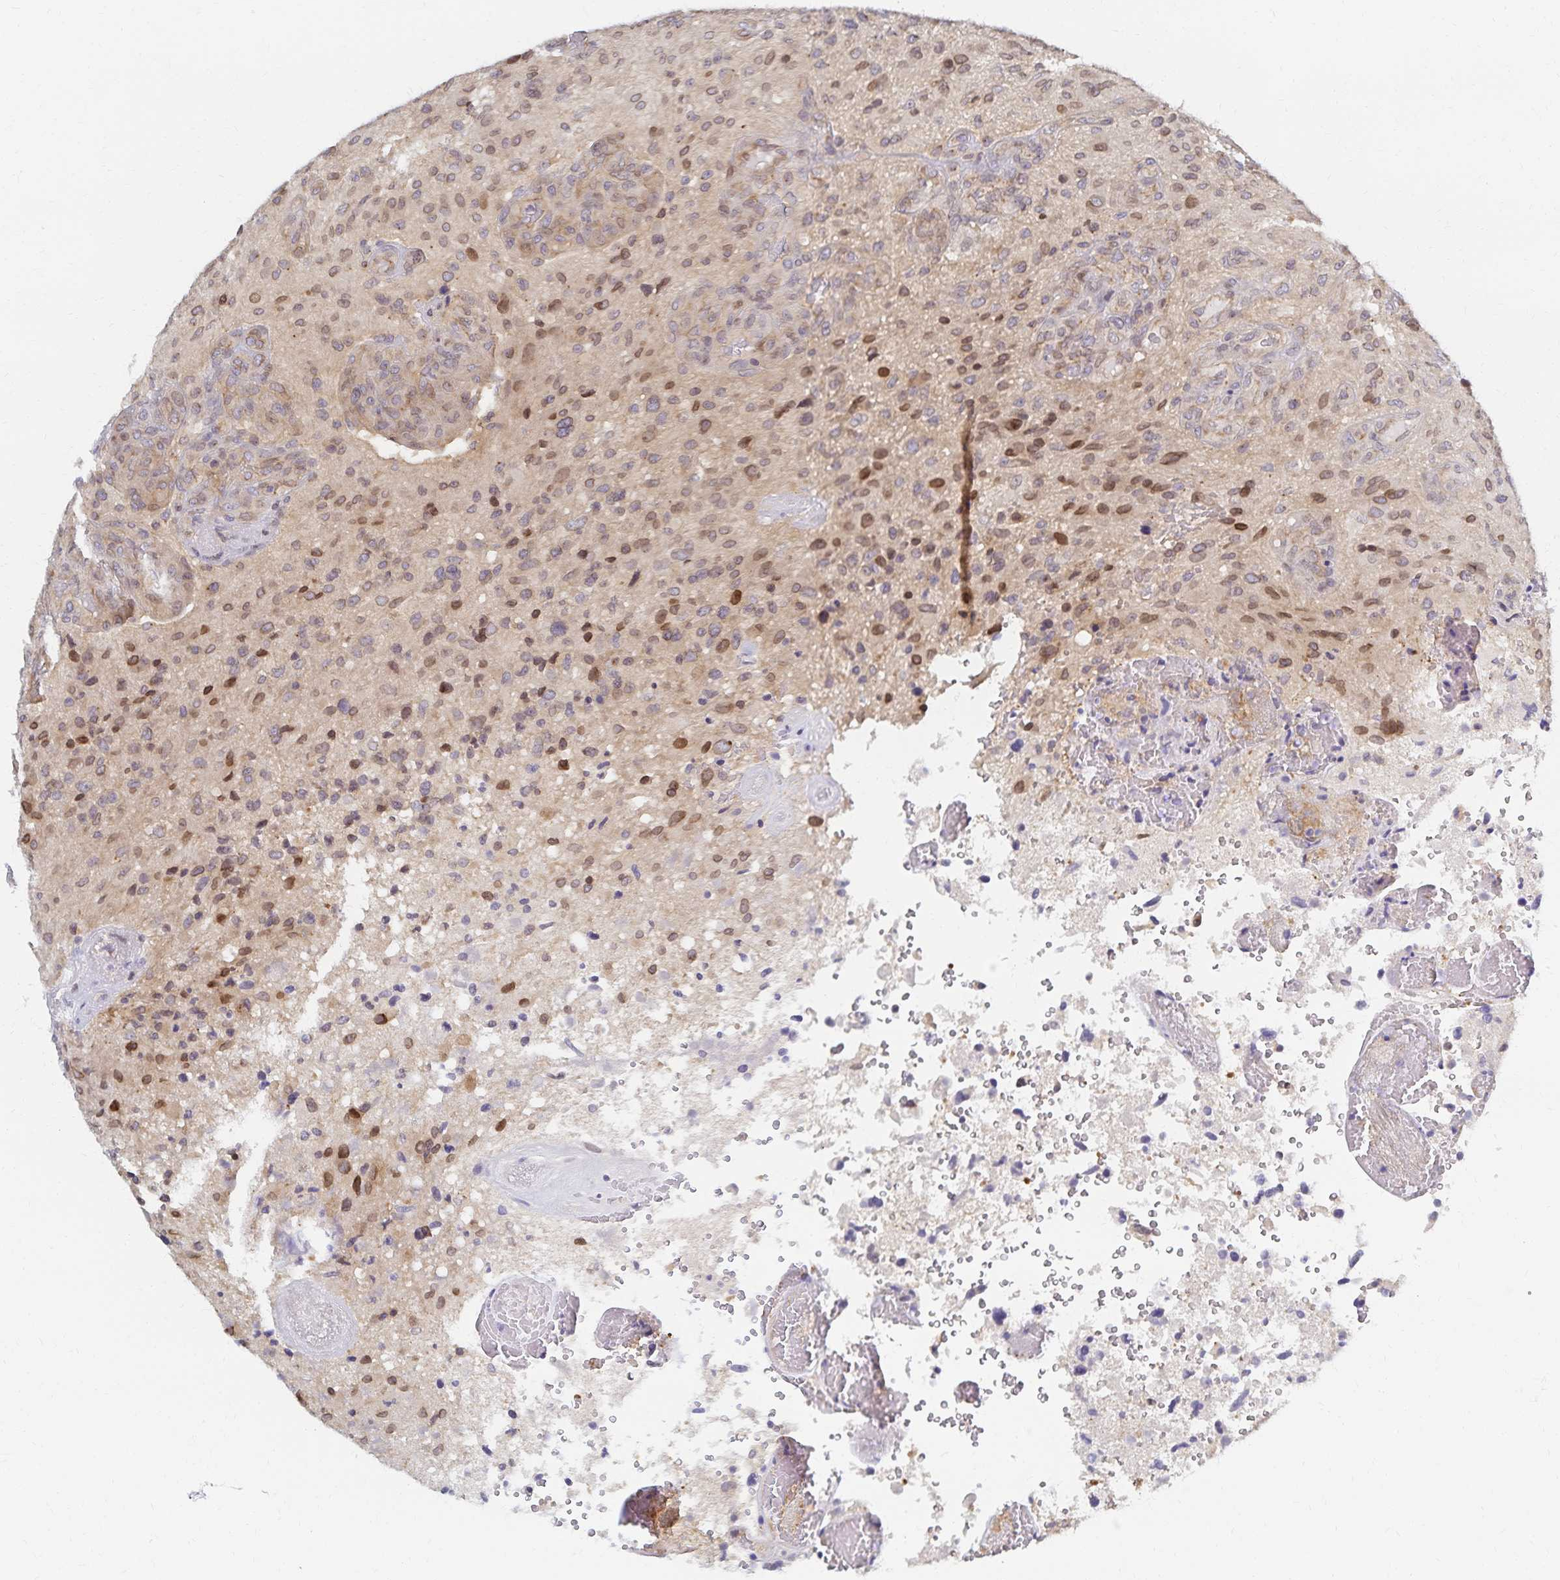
{"staining": {"intensity": "moderate", "quantity": "25%-75%", "location": "nuclear"}, "tissue": "glioma", "cell_type": "Tumor cells", "image_type": "cancer", "snomed": [{"axis": "morphology", "description": "Glioma, malignant, High grade"}, {"axis": "topography", "description": "Brain"}], "caption": "A high-resolution image shows immunohistochemistry staining of glioma, which displays moderate nuclear positivity in about 25%-75% of tumor cells. (brown staining indicates protein expression, while blue staining denotes nuclei).", "gene": "RAB9B", "patient": {"sex": "male", "age": 53}}